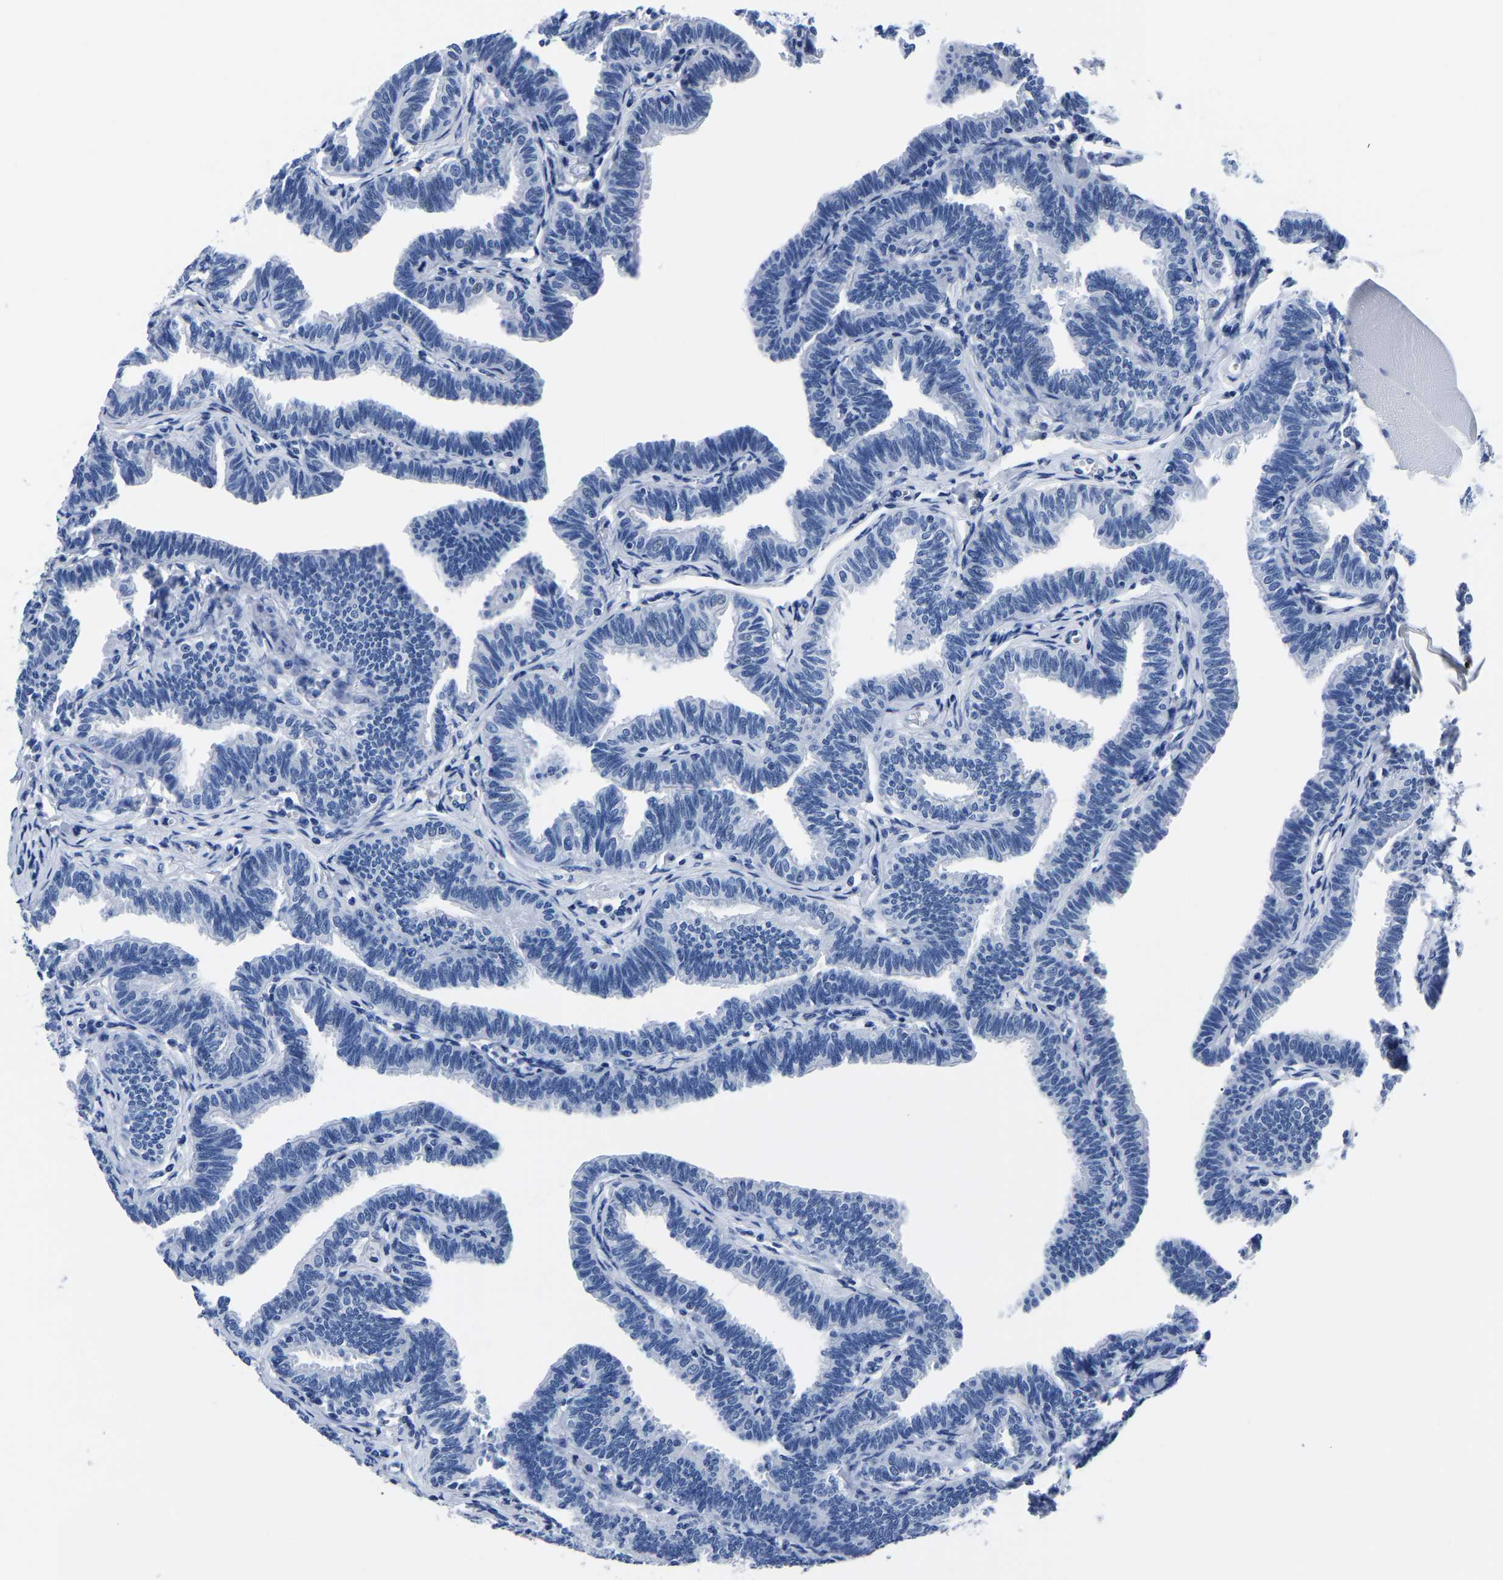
{"staining": {"intensity": "negative", "quantity": "none", "location": "none"}, "tissue": "fallopian tube", "cell_type": "Glandular cells", "image_type": "normal", "snomed": [{"axis": "morphology", "description": "Normal tissue, NOS"}, {"axis": "topography", "description": "Fallopian tube"}, {"axis": "topography", "description": "Ovary"}], "caption": "A high-resolution image shows immunohistochemistry staining of unremarkable fallopian tube, which reveals no significant positivity in glandular cells. Brightfield microscopy of IHC stained with DAB (3,3'-diaminobenzidine) (brown) and hematoxylin (blue), captured at high magnification.", "gene": "IMPG2", "patient": {"sex": "female", "age": 23}}